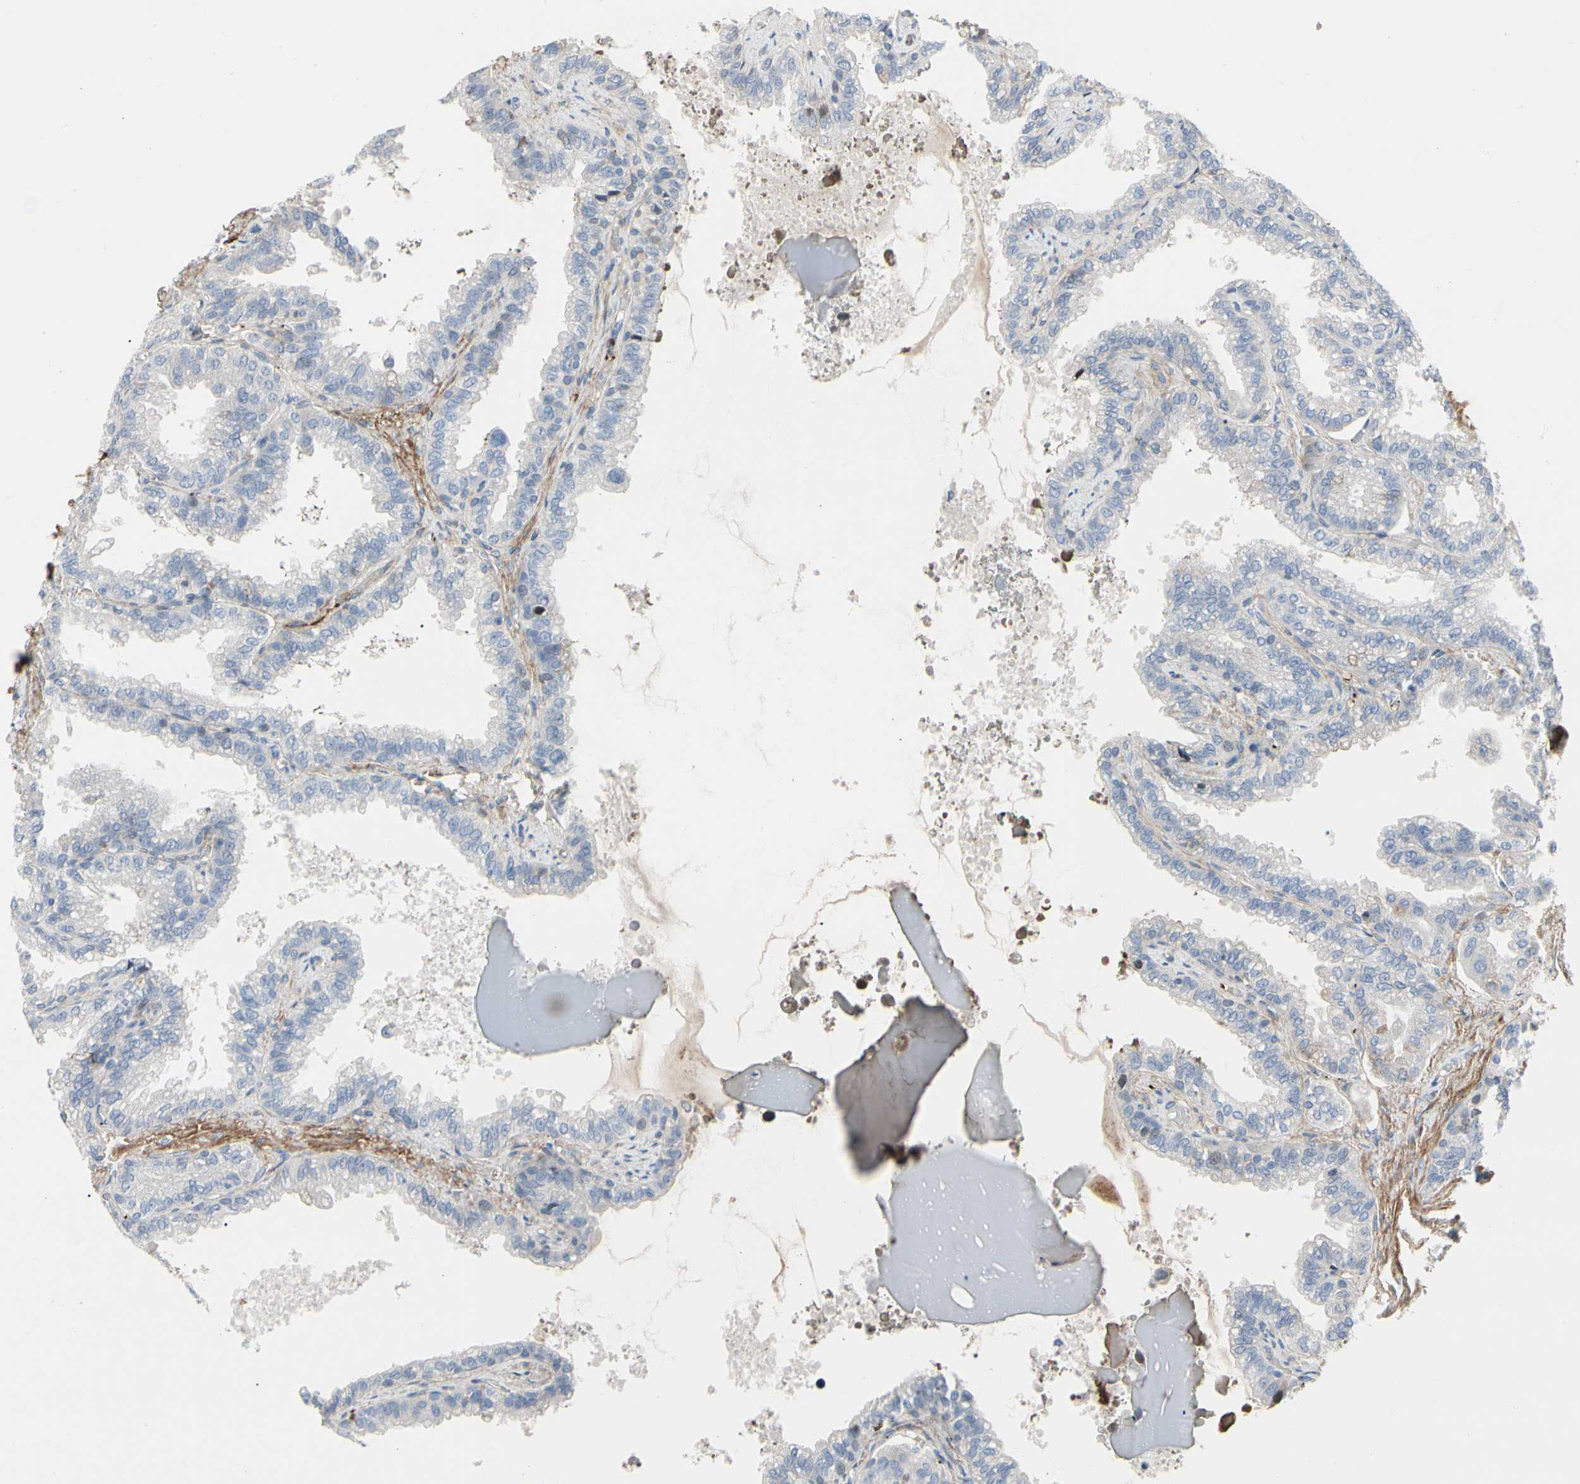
{"staining": {"intensity": "negative", "quantity": "none", "location": "none"}, "tissue": "seminal vesicle", "cell_type": "Glandular cells", "image_type": "normal", "snomed": [{"axis": "morphology", "description": "Normal tissue, NOS"}, {"axis": "topography", "description": "Seminal veicle"}], "caption": "A high-resolution micrograph shows immunohistochemistry (IHC) staining of unremarkable seminal vesicle, which demonstrates no significant positivity in glandular cells.", "gene": "FGB", "patient": {"sex": "male", "age": 46}}